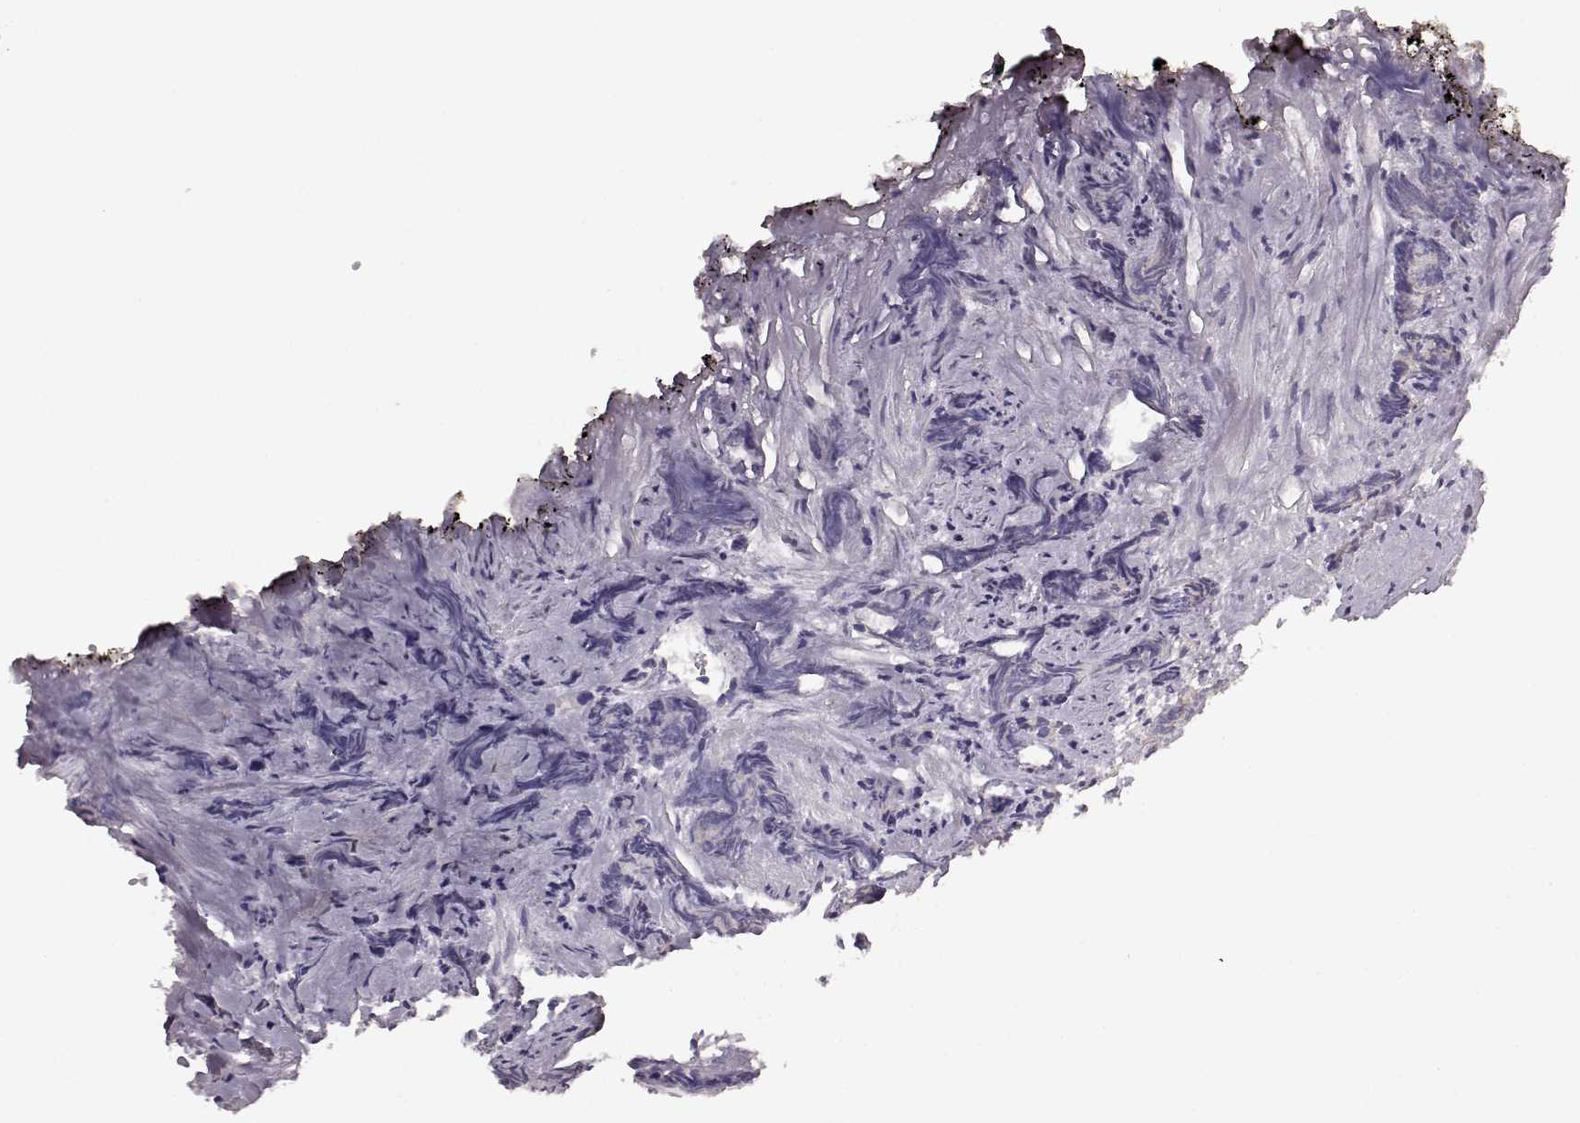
{"staining": {"intensity": "negative", "quantity": "none", "location": "none"}, "tissue": "prostate cancer", "cell_type": "Tumor cells", "image_type": "cancer", "snomed": [{"axis": "morphology", "description": "Adenocarcinoma, High grade"}, {"axis": "topography", "description": "Prostate"}], "caption": "A high-resolution micrograph shows immunohistochemistry (IHC) staining of prostate cancer, which demonstrates no significant positivity in tumor cells.", "gene": "GHR", "patient": {"sex": "male", "age": 84}}